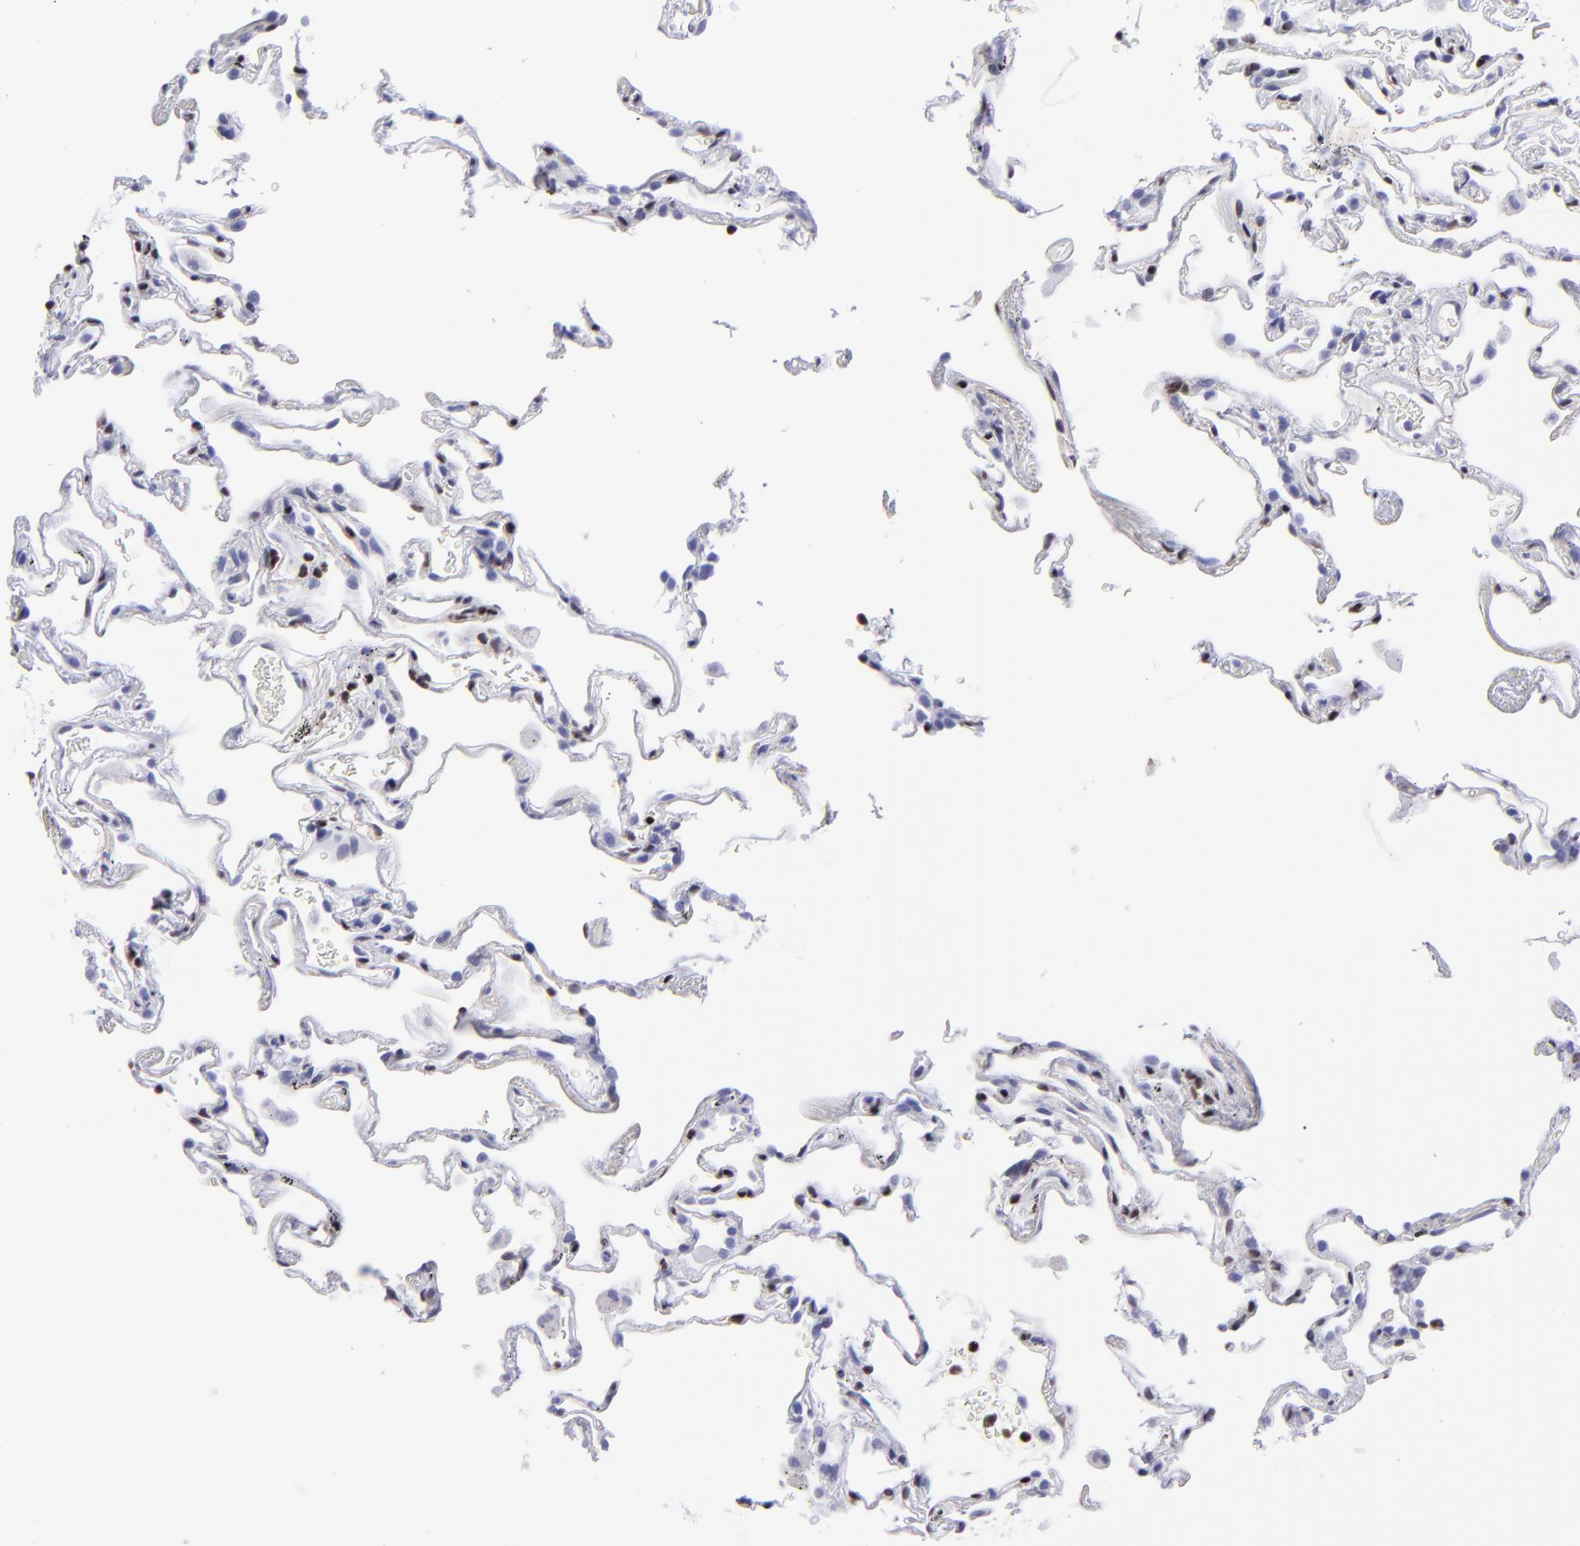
{"staining": {"intensity": "negative", "quantity": "none", "location": "none"}, "tissue": "lung", "cell_type": "Alveolar cells", "image_type": "normal", "snomed": [{"axis": "morphology", "description": "Normal tissue, NOS"}, {"axis": "morphology", "description": "Inflammation, NOS"}, {"axis": "topography", "description": "Lung"}], "caption": "Lung stained for a protein using immunohistochemistry (IHC) demonstrates no expression alveolar cells.", "gene": "ETS1", "patient": {"sex": "male", "age": 69}}